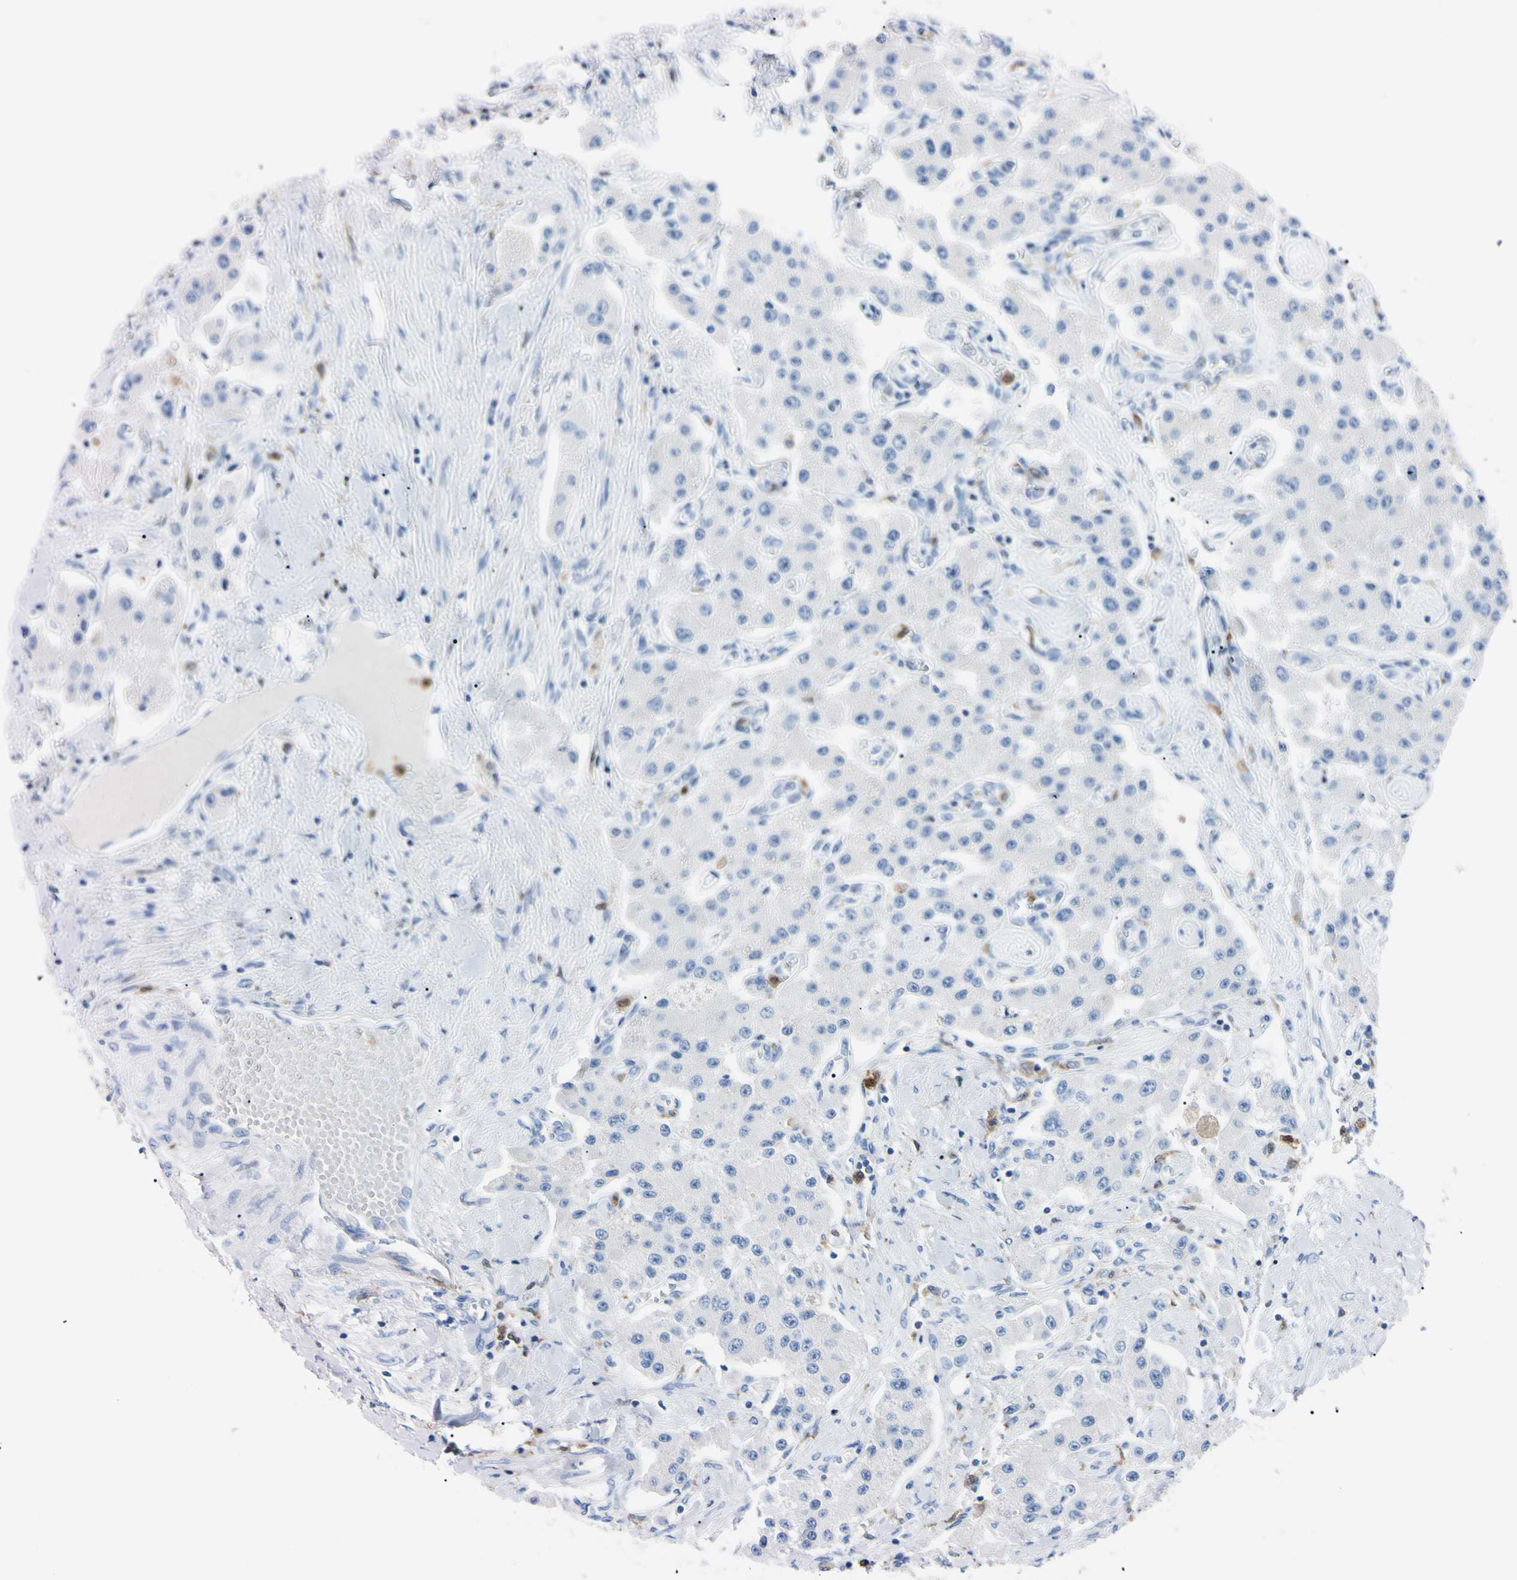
{"staining": {"intensity": "negative", "quantity": "none", "location": "none"}, "tissue": "carcinoid", "cell_type": "Tumor cells", "image_type": "cancer", "snomed": [{"axis": "morphology", "description": "Carcinoid, malignant, NOS"}, {"axis": "topography", "description": "Pancreas"}], "caption": "This photomicrograph is of malignant carcinoid stained with immunohistochemistry to label a protein in brown with the nuclei are counter-stained blue. There is no expression in tumor cells.", "gene": "NCF4", "patient": {"sex": "male", "age": 41}}